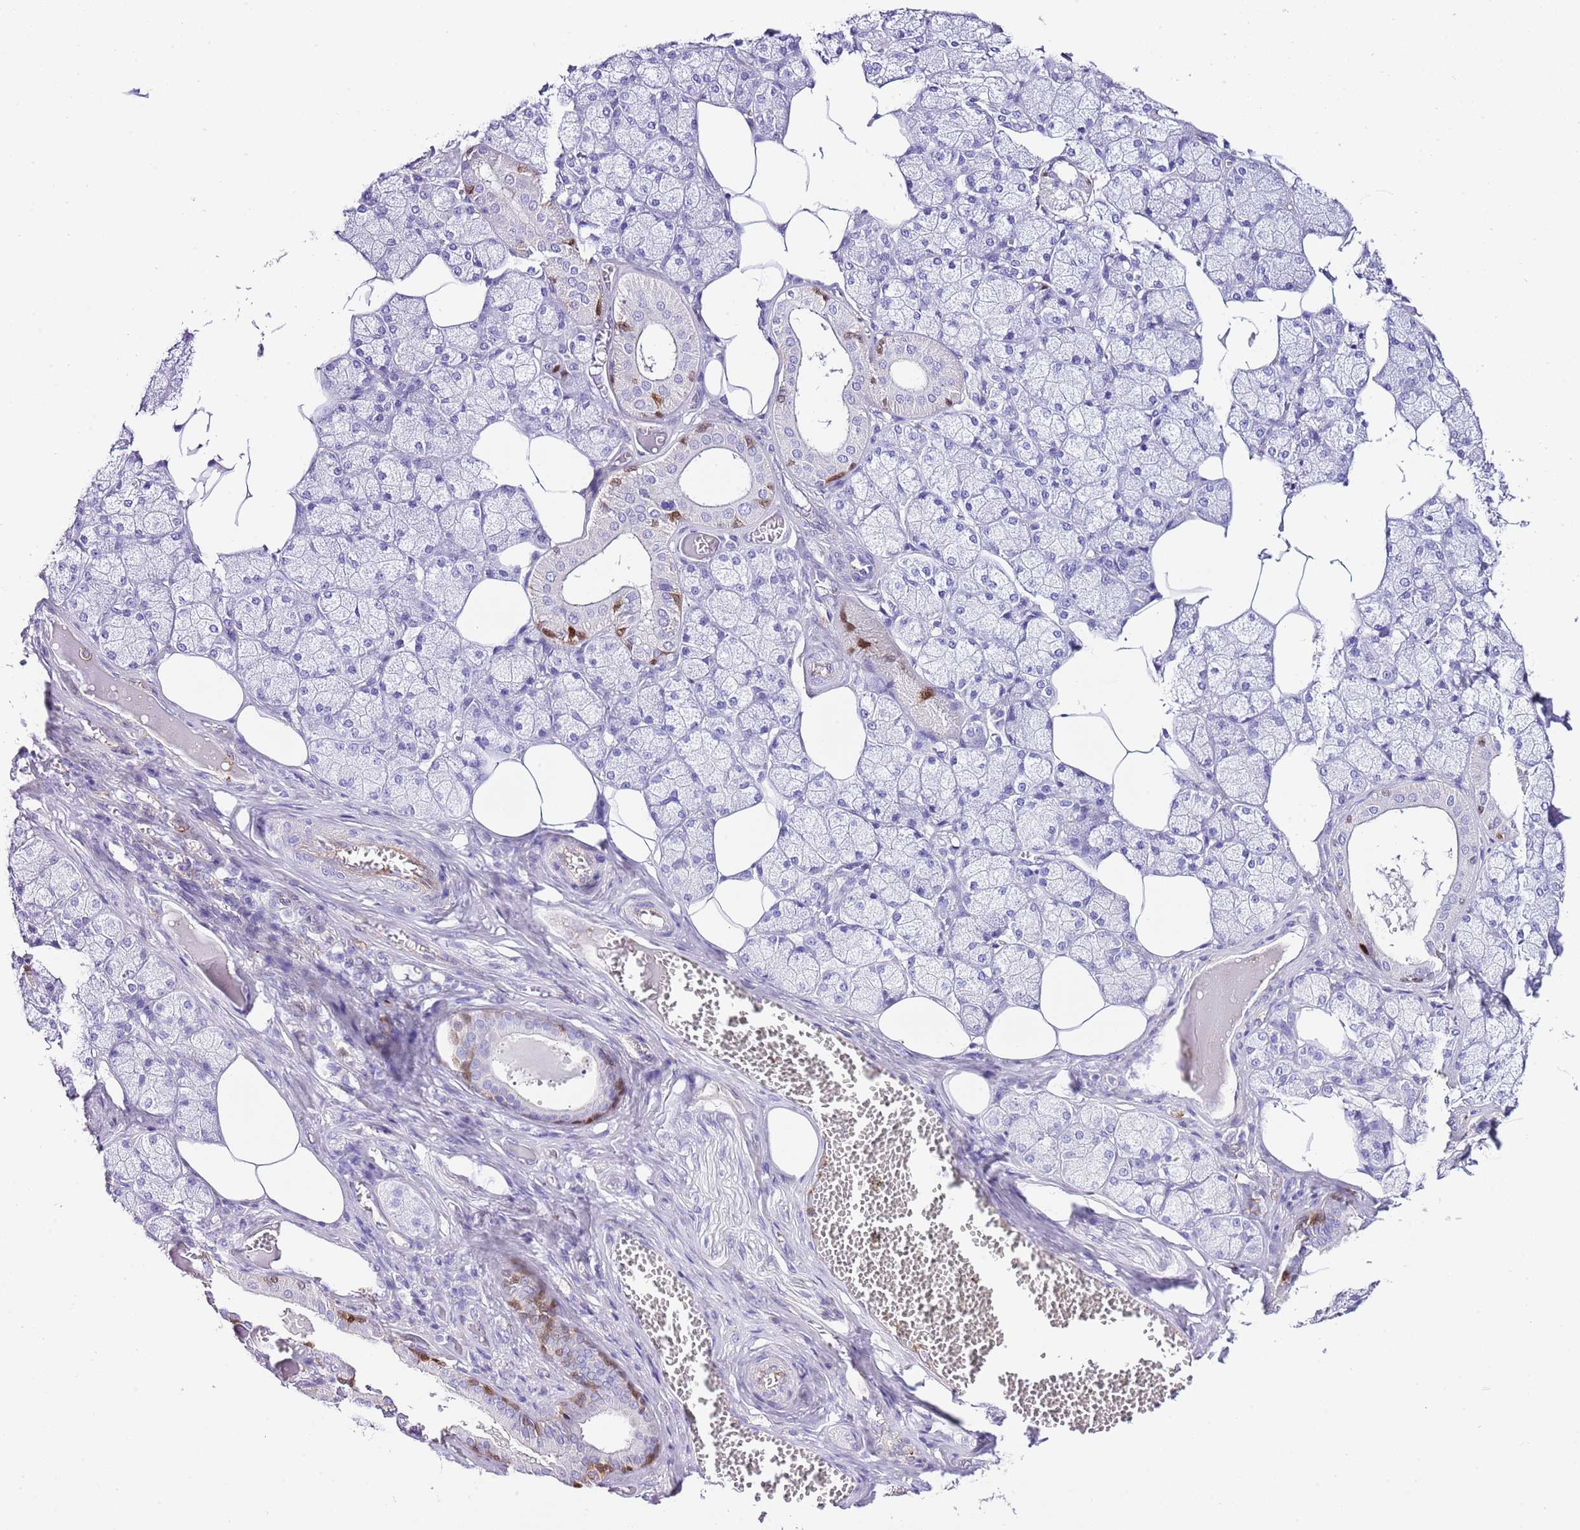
{"staining": {"intensity": "strong", "quantity": "<25%", "location": "cytoplasmic/membranous,nuclear"}, "tissue": "salivary gland", "cell_type": "Glandular cells", "image_type": "normal", "snomed": [{"axis": "morphology", "description": "Normal tissue, NOS"}, {"axis": "topography", "description": "Salivary gland"}], "caption": "Salivary gland stained with immunohistochemistry (IHC) demonstrates strong cytoplasmic/membranous,nuclear expression in about <25% of glandular cells.", "gene": "ALDH3A1", "patient": {"sex": "male", "age": 62}}